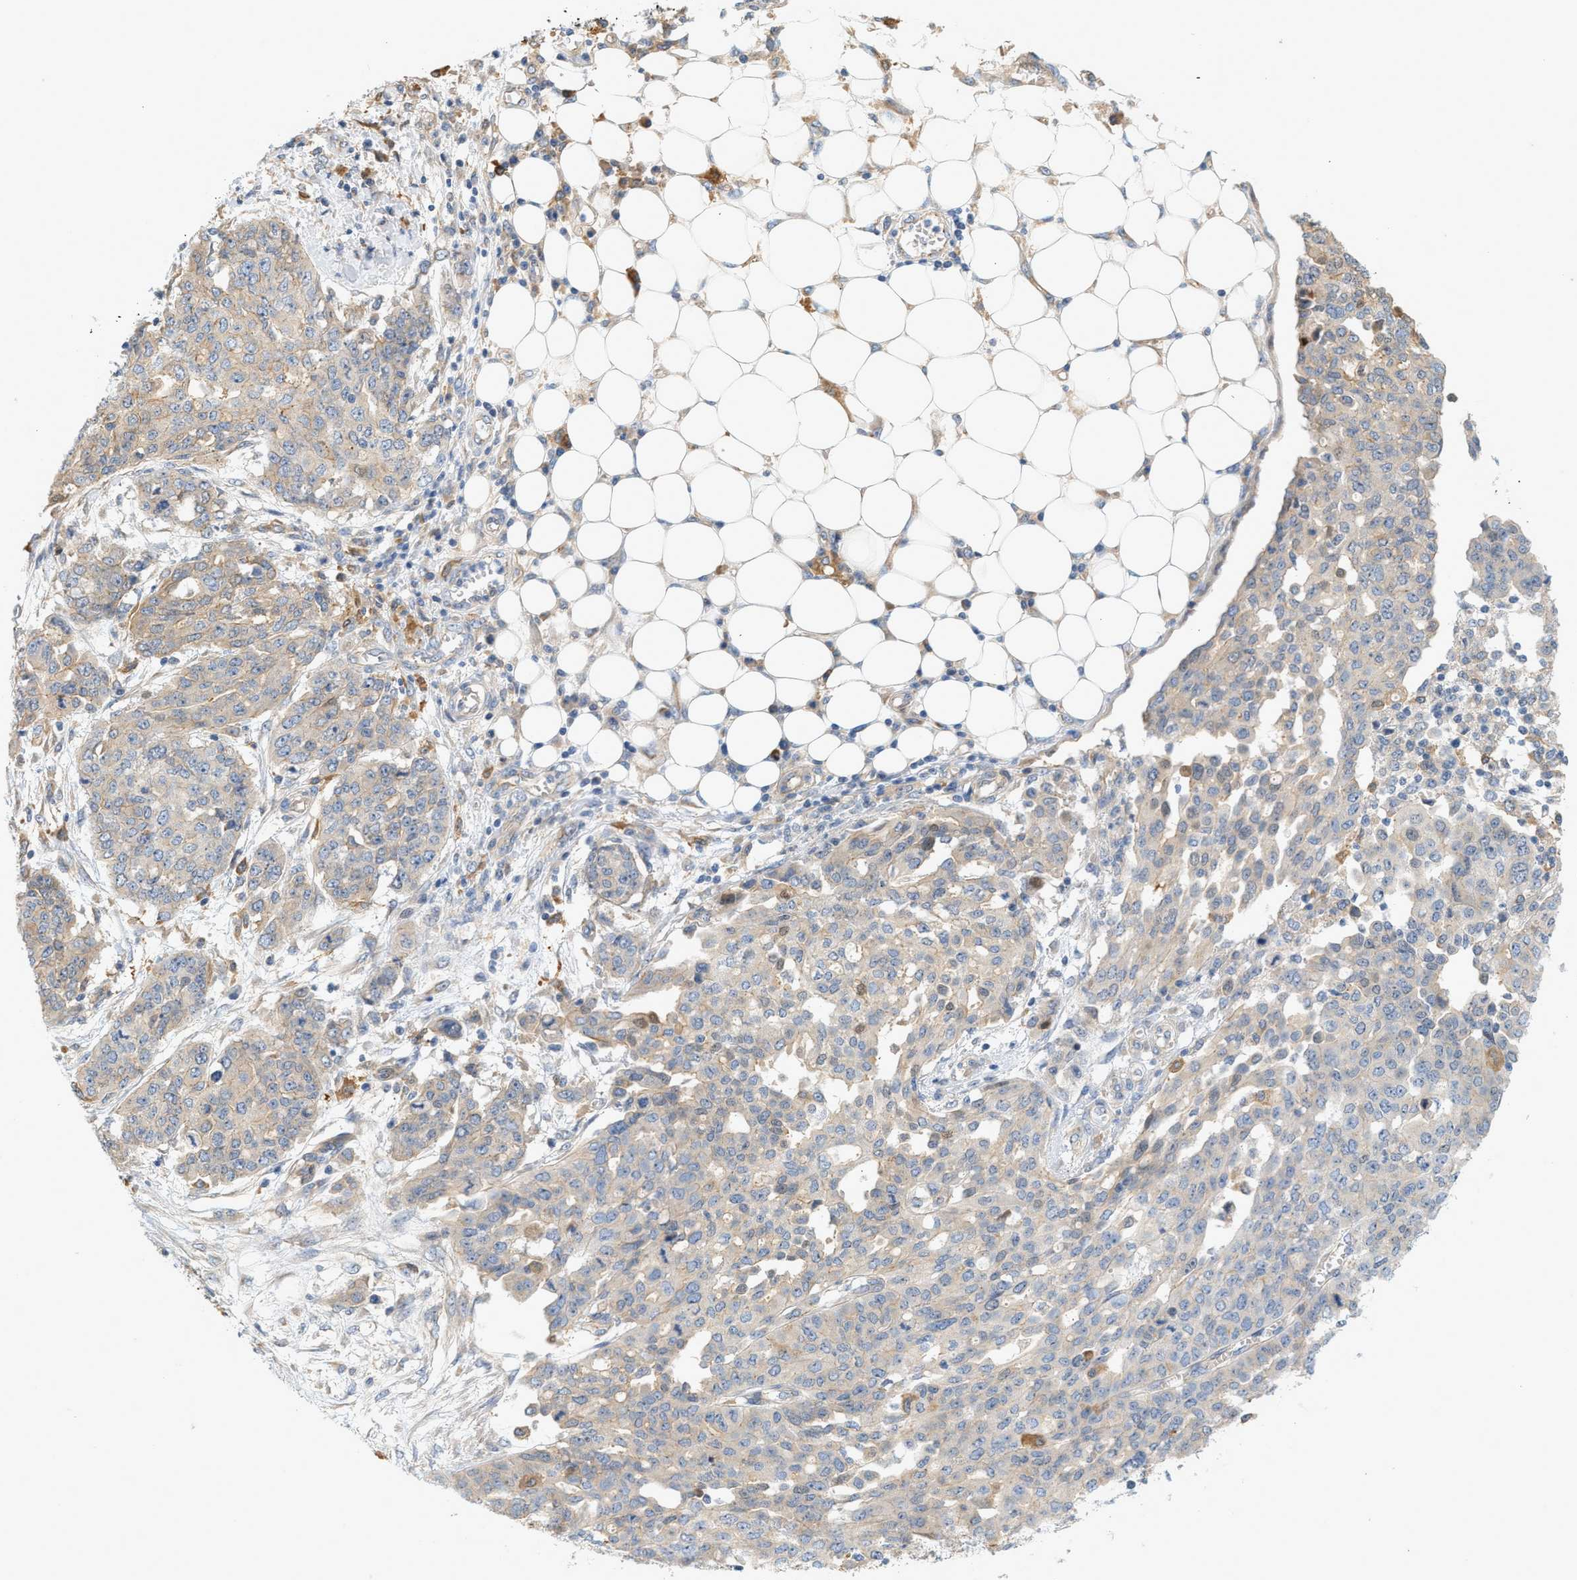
{"staining": {"intensity": "weak", "quantity": "25%-75%", "location": "cytoplasmic/membranous"}, "tissue": "ovarian cancer", "cell_type": "Tumor cells", "image_type": "cancer", "snomed": [{"axis": "morphology", "description": "Cystadenocarcinoma, serous, NOS"}, {"axis": "topography", "description": "Soft tissue"}, {"axis": "topography", "description": "Ovary"}], "caption": "A low amount of weak cytoplasmic/membranous expression is seen in approximately 25%-75% of tumor cells in ovarian cancer tissue.", "gene": "CTXN1", "patient": {"sex": "female", "age": 57}}